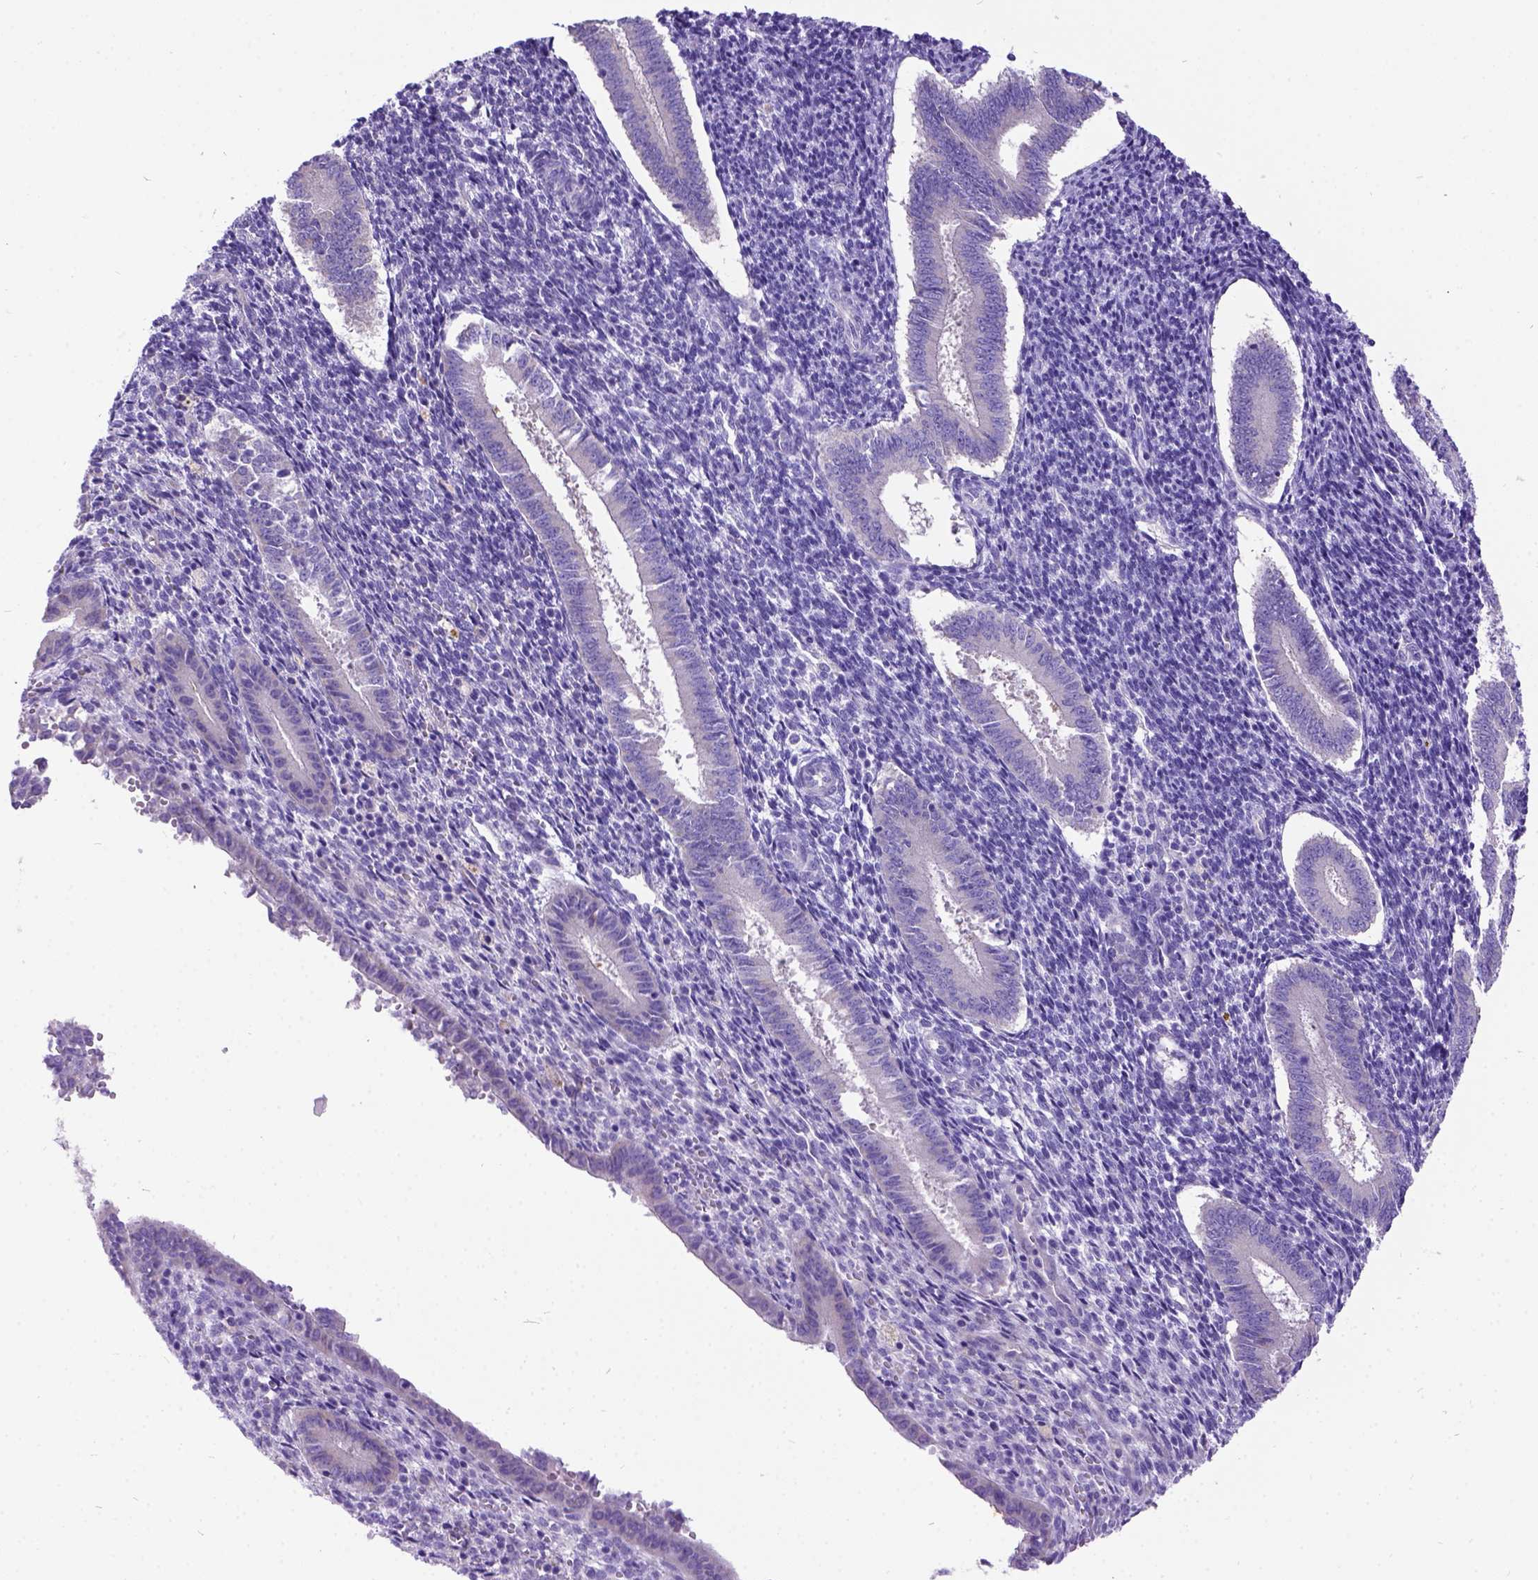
{"staining": {"intensity": "negative", "quantity": "none", "location": "none"}, "tissue": "endometrium", "cell_type": "Cells in endometrial stroma", "image_type": "normal", "snomed": [{"axis": "morphology", "description": "Normal tissue, NOS"}, {"axis": "topography", "description": "Endometrium"}], "caption": "Immunohistochemistry image of normal endometrium stained for a protein (brown), which shows no staining in cells in endometrial stroma. (Brightfield microscopy of DAB immunohistochemistry (IHC) at high magnification).", "gene": "CFAP54", "patient": {"sex": "female", "age": 25}}